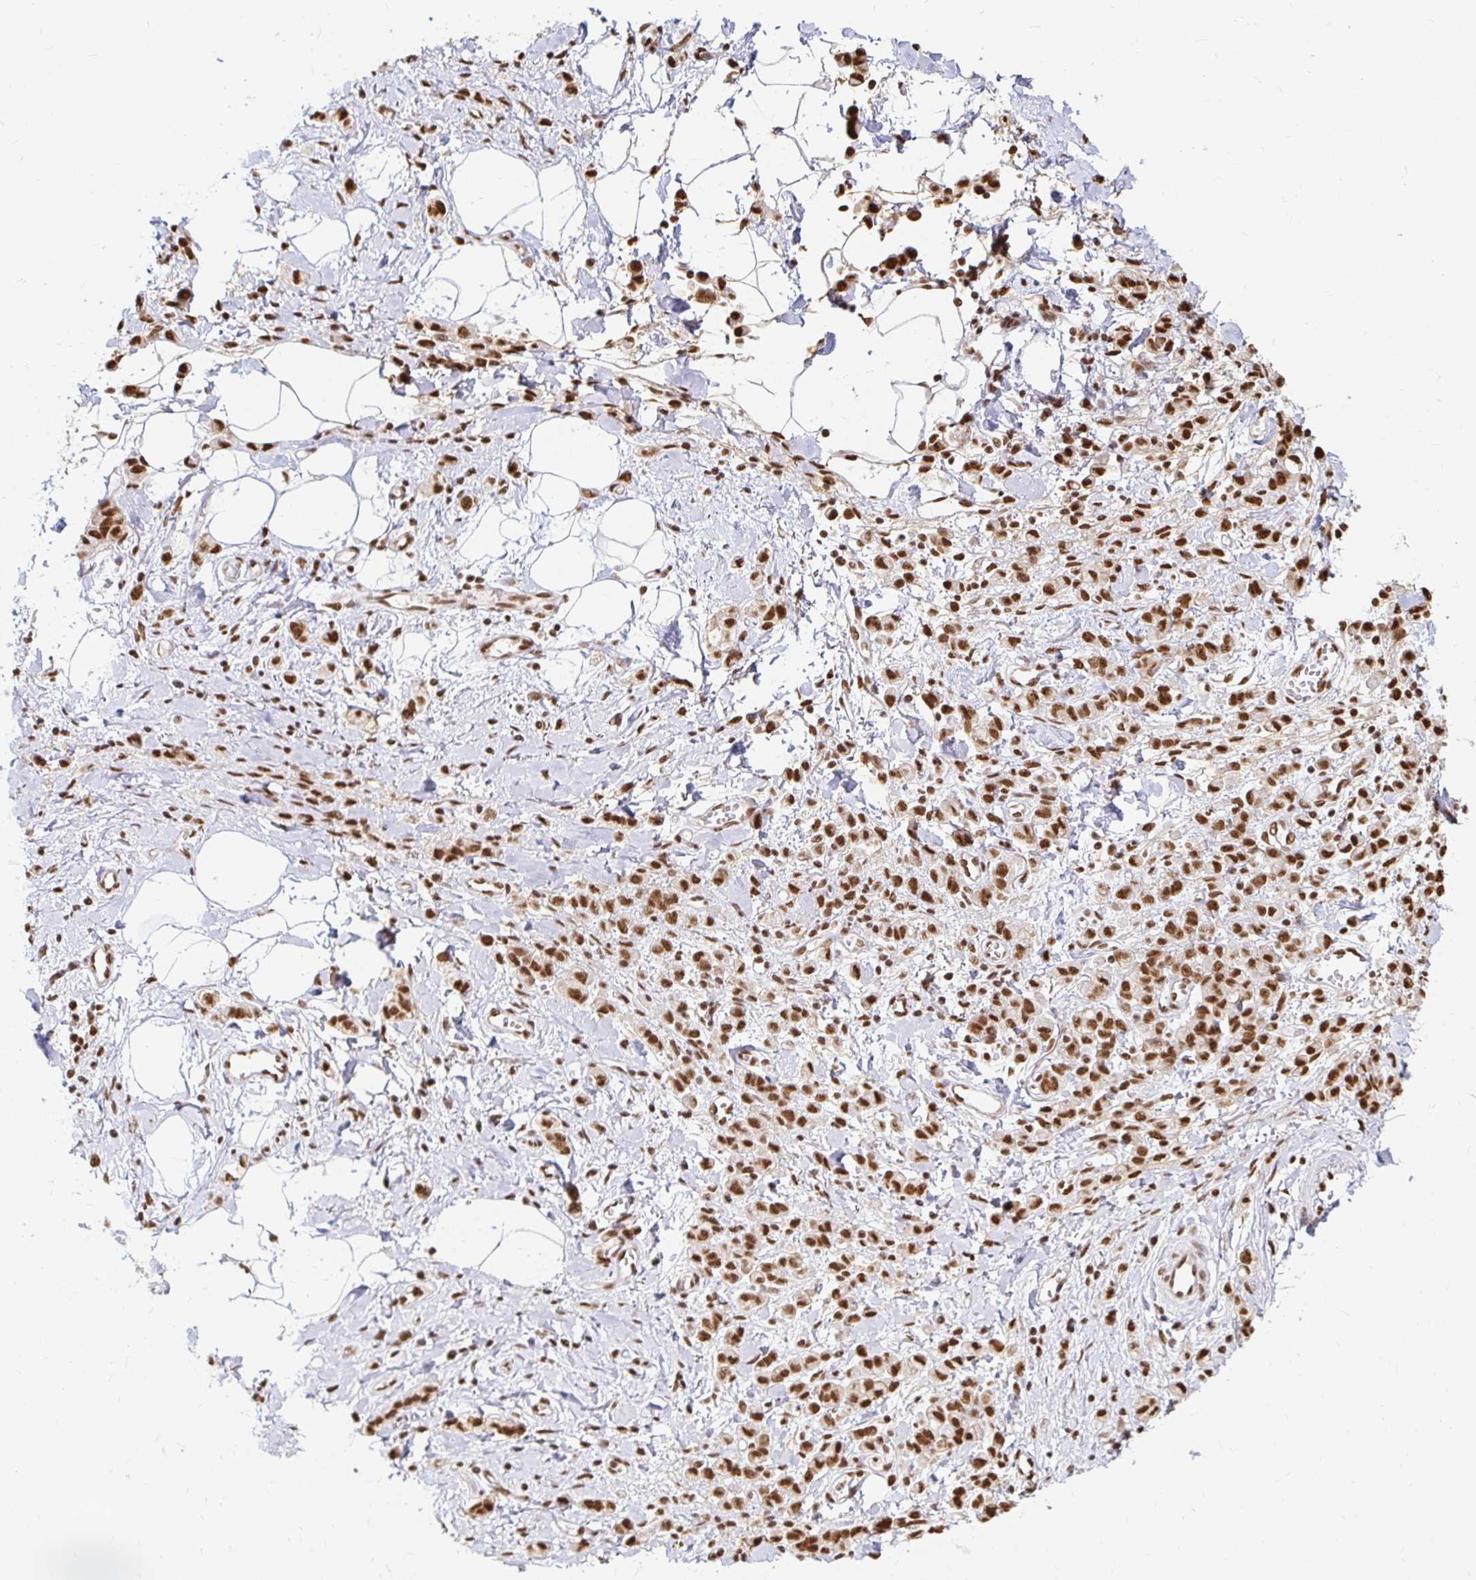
{"staining": {"intensity": "strong", "quantity": ">75%", "location": "nuclear"}, "tissue": "stomach cancer", "cell_type": "Tumor cells", "image_type": "cancer", "snomed": [{"axis": "morphology", "description": "Adenocarcinoma, NOS"}, {"axis": "topography", "description": "Stomach"}], "caption": "Stomach cancer (adenocarcinoma) tissue exhibits strong nuclear positivity in about >75% of tumor cells, visualized by immunohistochemistry.", "gene": "HNRNPU", "patient": {"sex": "male", "age": 77}}